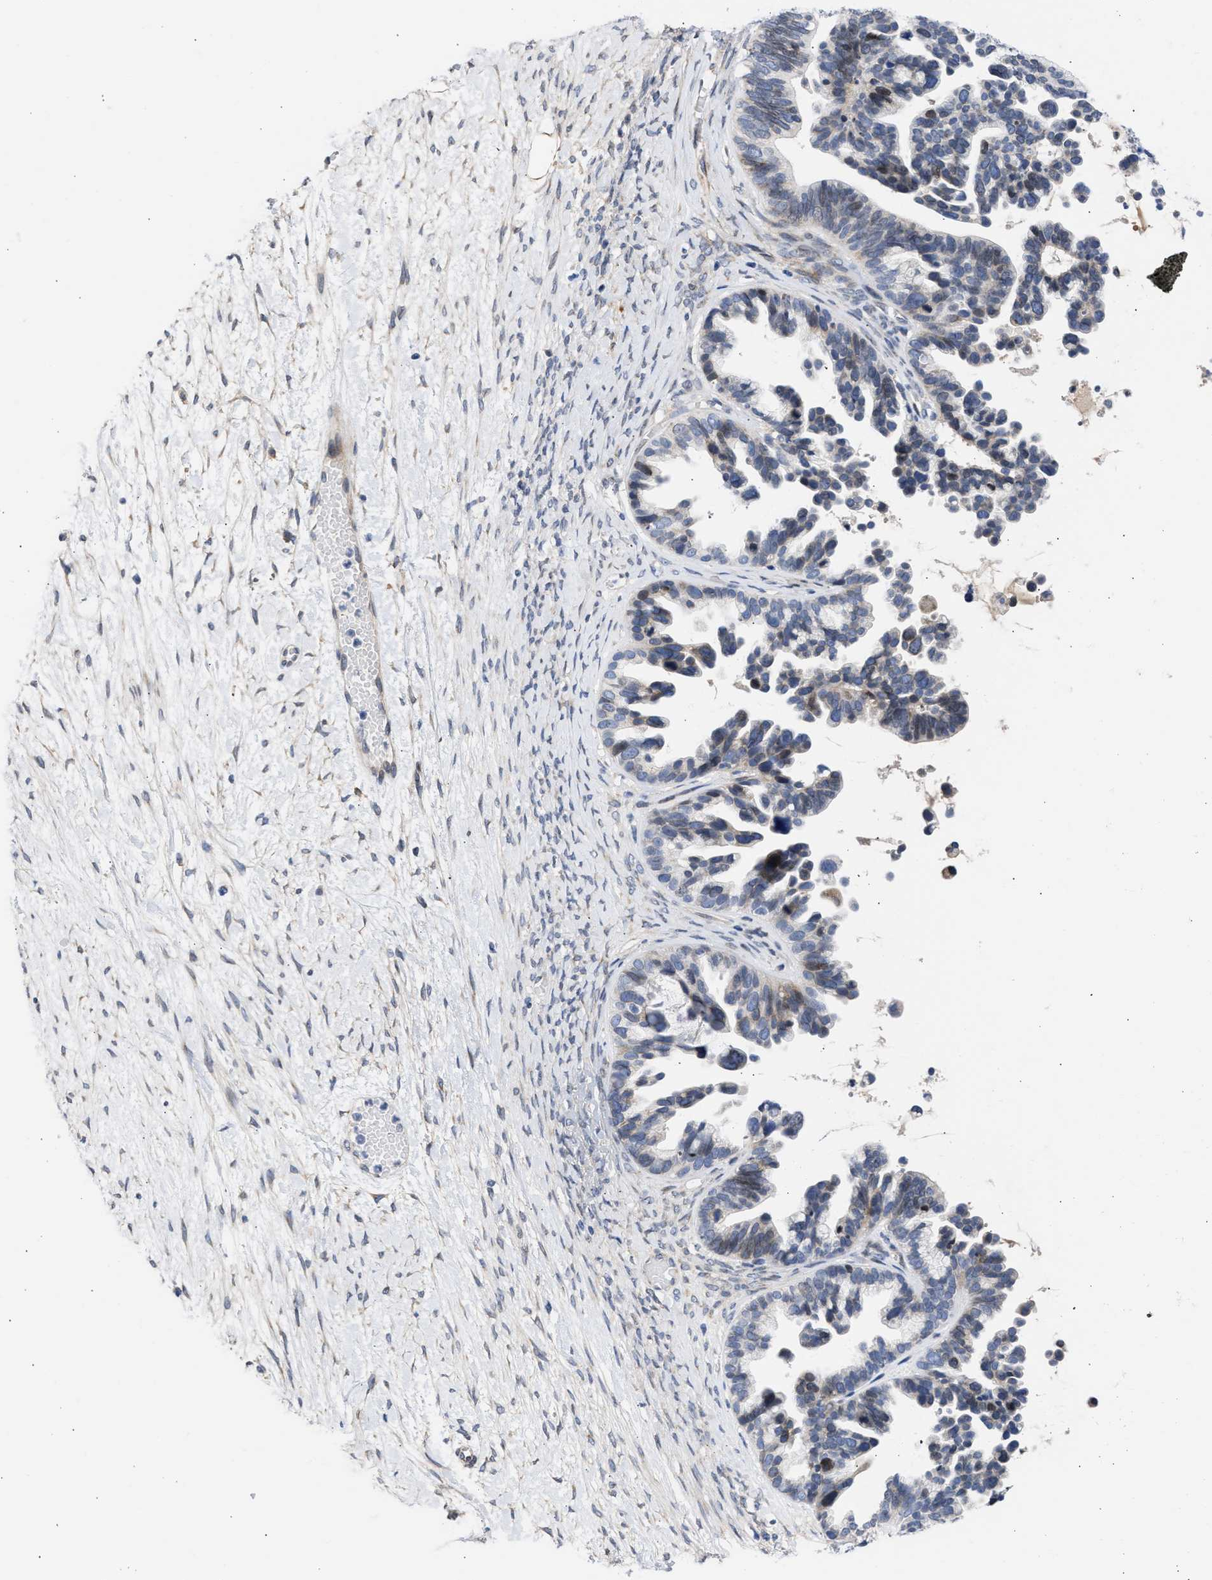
{"staining": {"intensity": "weak", "quantity": "<25%", "location": "cytoplasmic/membranous,nuclear"}, "tissue": "ovarian cancer", "cell_type": "Tumor cells", "image_type": "cancer", "snomed": [{"axis": "morphology", "description": "Cystadenocarcinoma, serous, NOS"}, {"axis": "topography", "description": "Ovary"}], "caption": "Tumor cells show no significant positivity in ovarian cancer (serous cystadenocarcinoma). (Stains: DAB immunohistochemistry with hematoxylin counter stain, Microscopy: brightfield microscopy at high magnification).", "gene": "NUP35", "patient": {"sex": "female", "age": 56}}